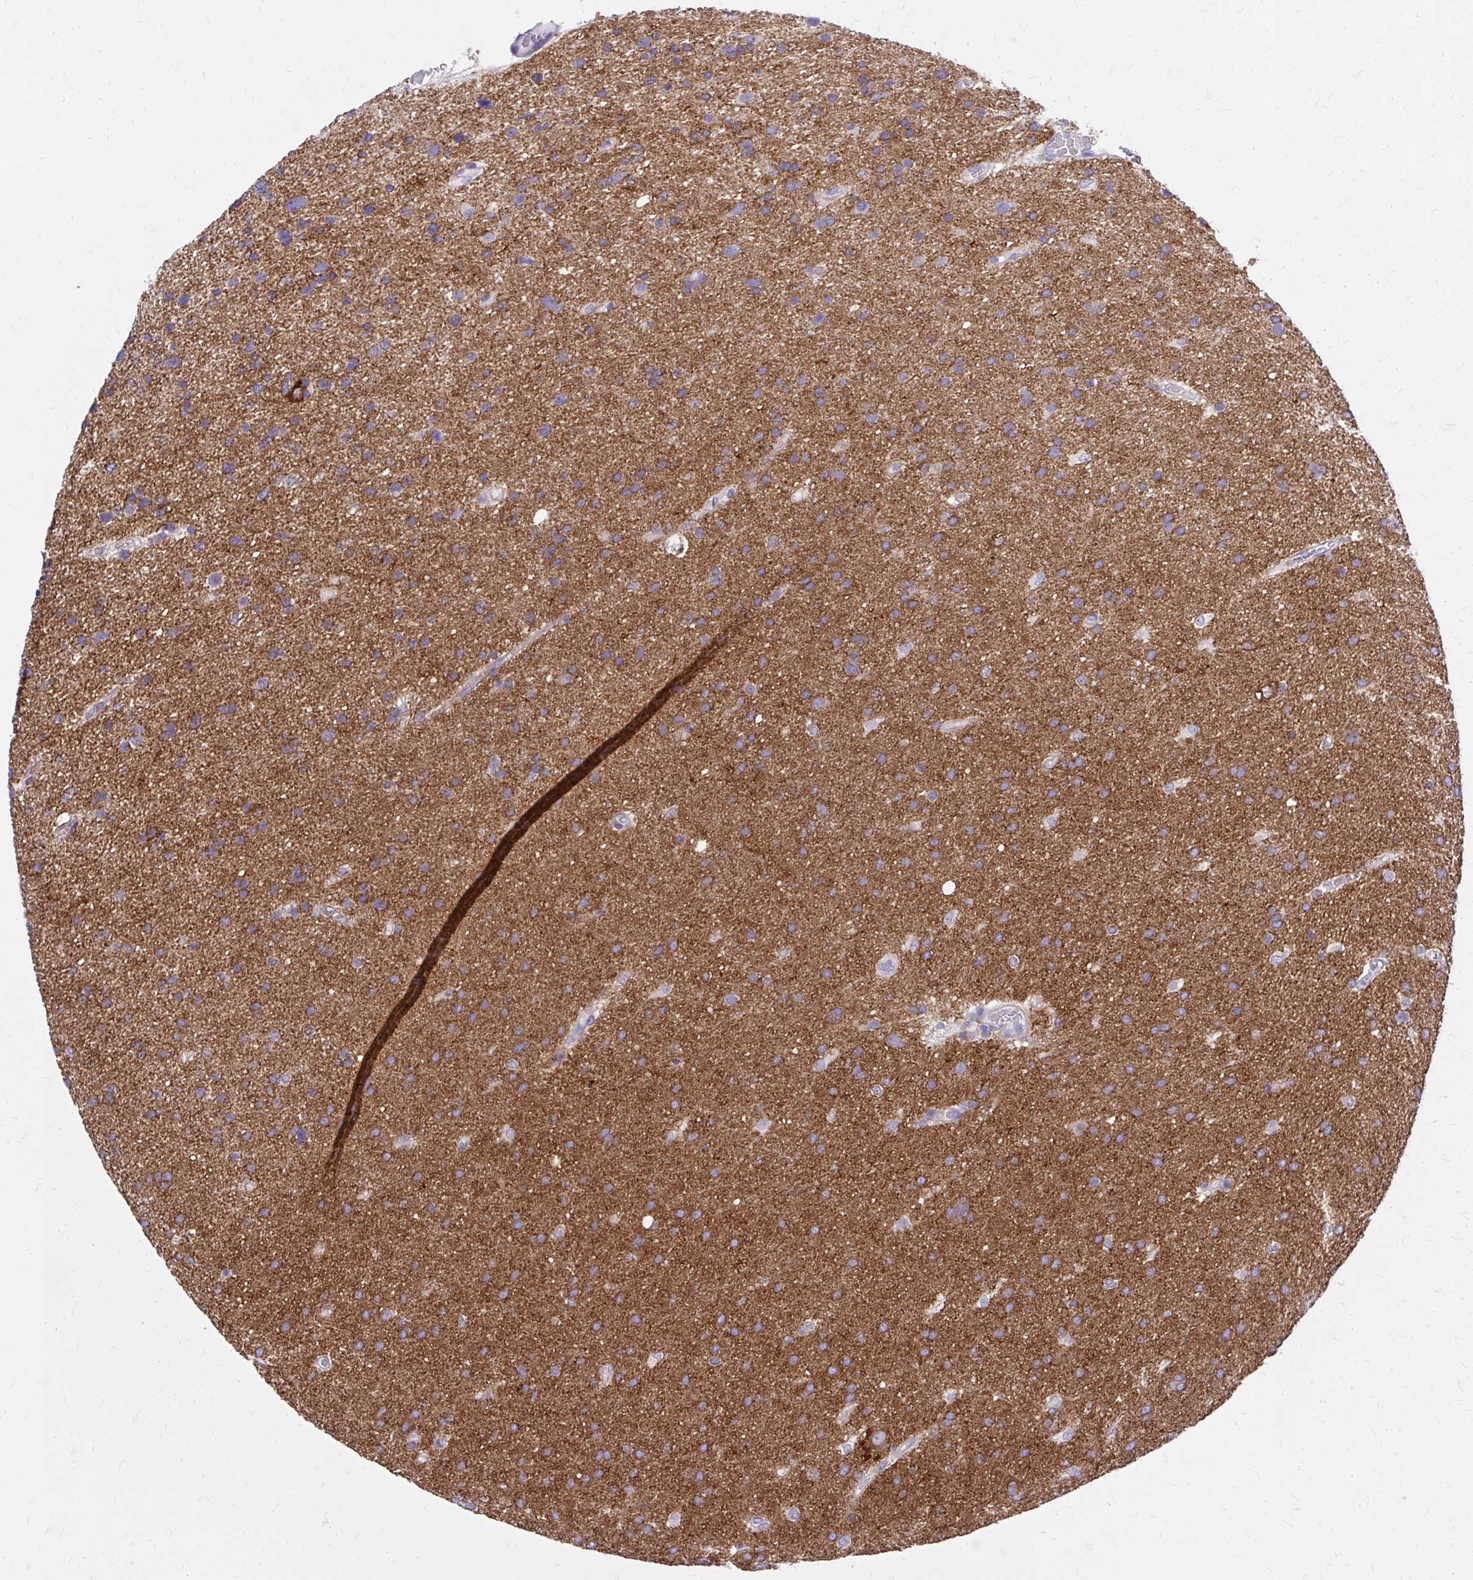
{"staining": {"intensity": "moderate", "quantity": ">75%", "location": "cytoplasmic/membranous"}, "tissue": "glioma", "cell_type": "Tumor cells", "image_type": "cancer", "snomed": [{"axis": "morphology", "description": "Glioma, malignant, Low grade"}, {"axis": "topography", "description": "Brain"}], "caption": "The histopathology image displays a brown stain indicating the presence of a protein in the cytoplasmic/membranous of tumor cells in malignant glioma (low-grade).", "gene": "EPB41L1", "patient": {"sex": "female", "age": 54}}